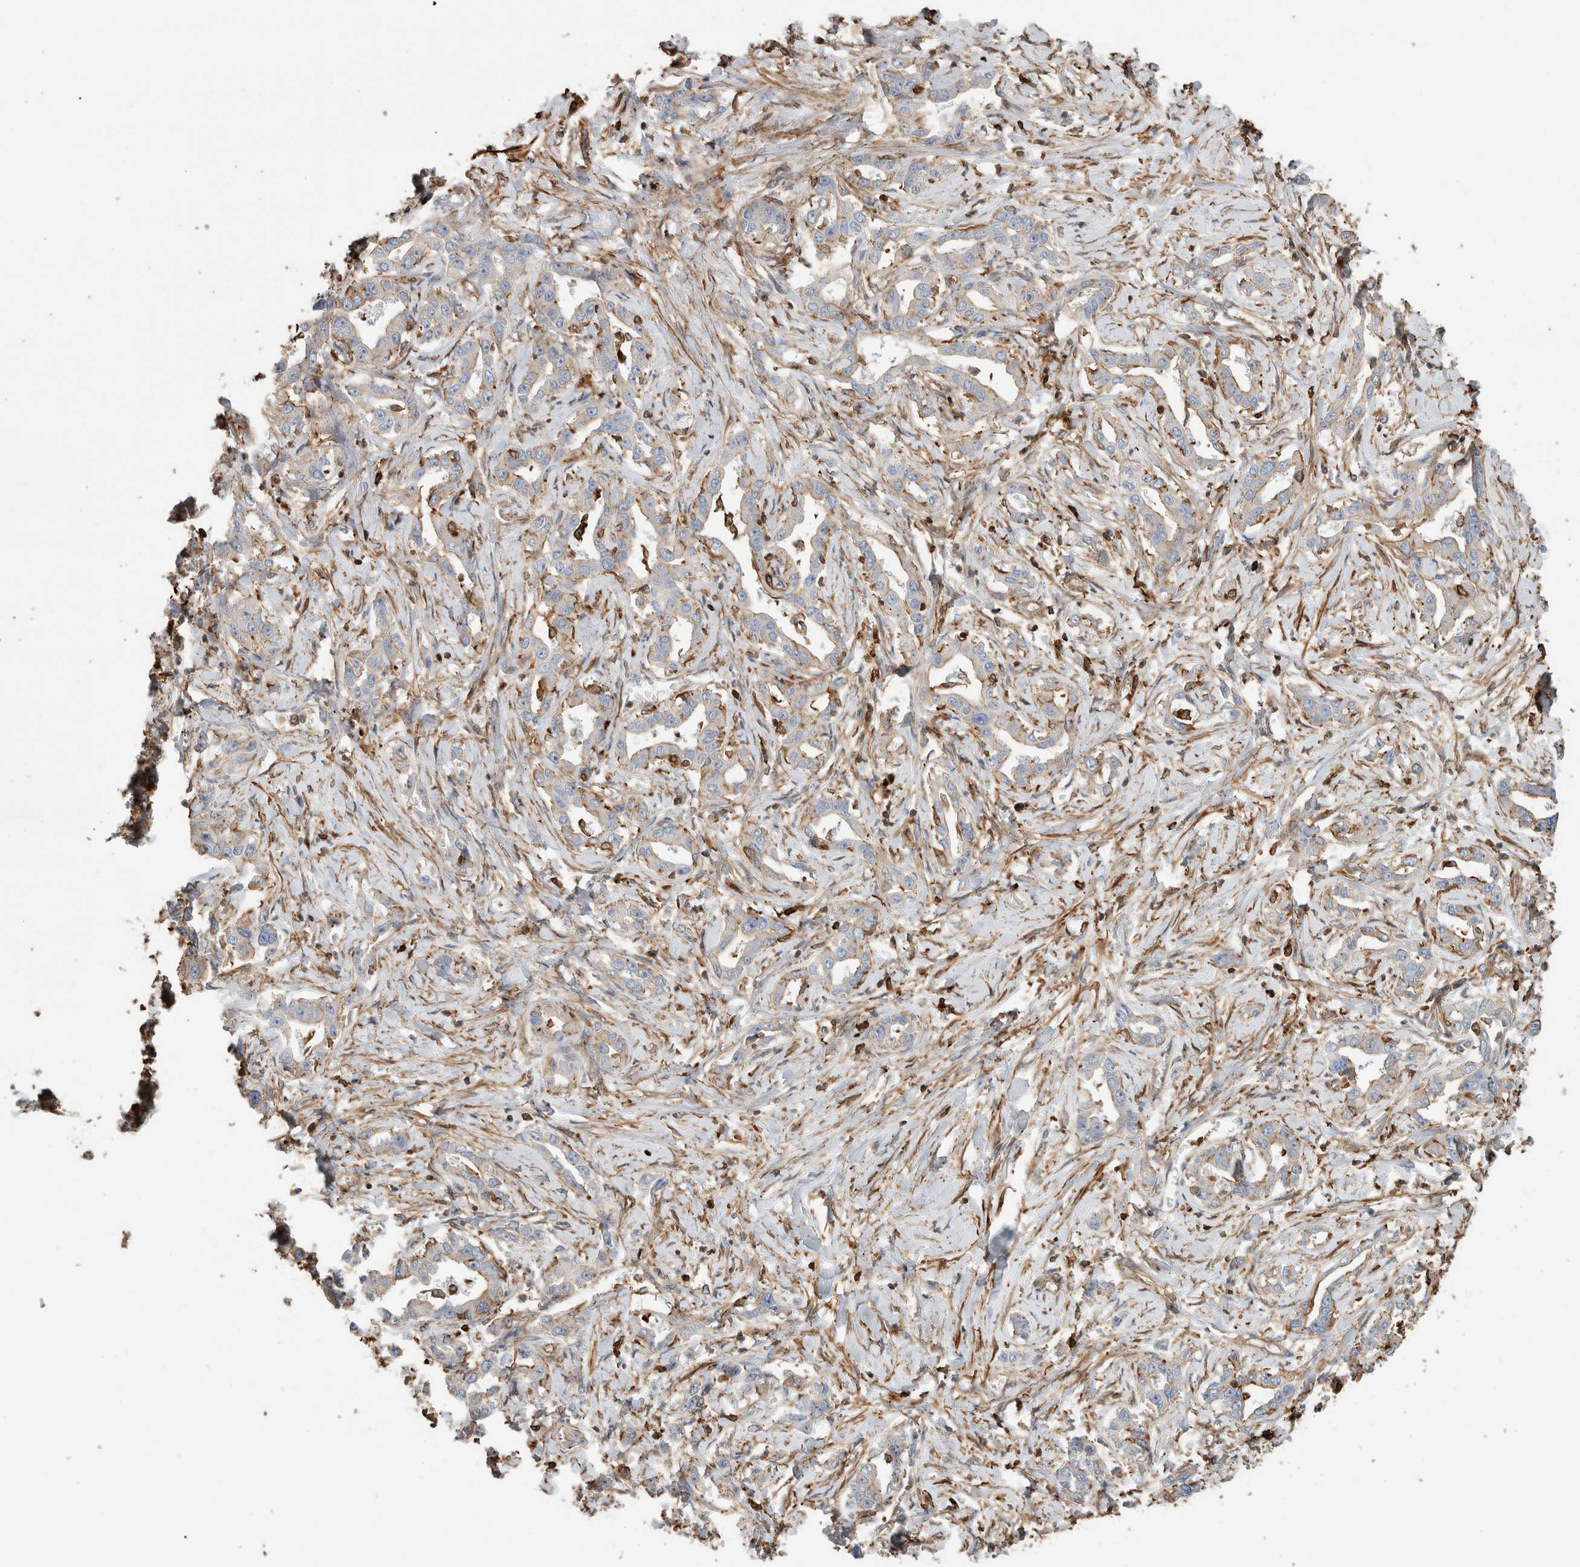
{"staining": {"intensity": "negative", "quantity": "none", "location": "none"}, "tissue": "liver cancer", "cell_type": "Tumor cells", "image_type": "cancer", "snomed": [{"axis": "morphology", "description": "Cholangiocarcinoma"}, {"axis": "topography", "description": "Liver"}], "caption": "This is an immunohistochemistry image of human liver cancer. There is no staining in tumor cells.", "gene": "GPER1", "patient": {"sex": "male", "age": 59}}